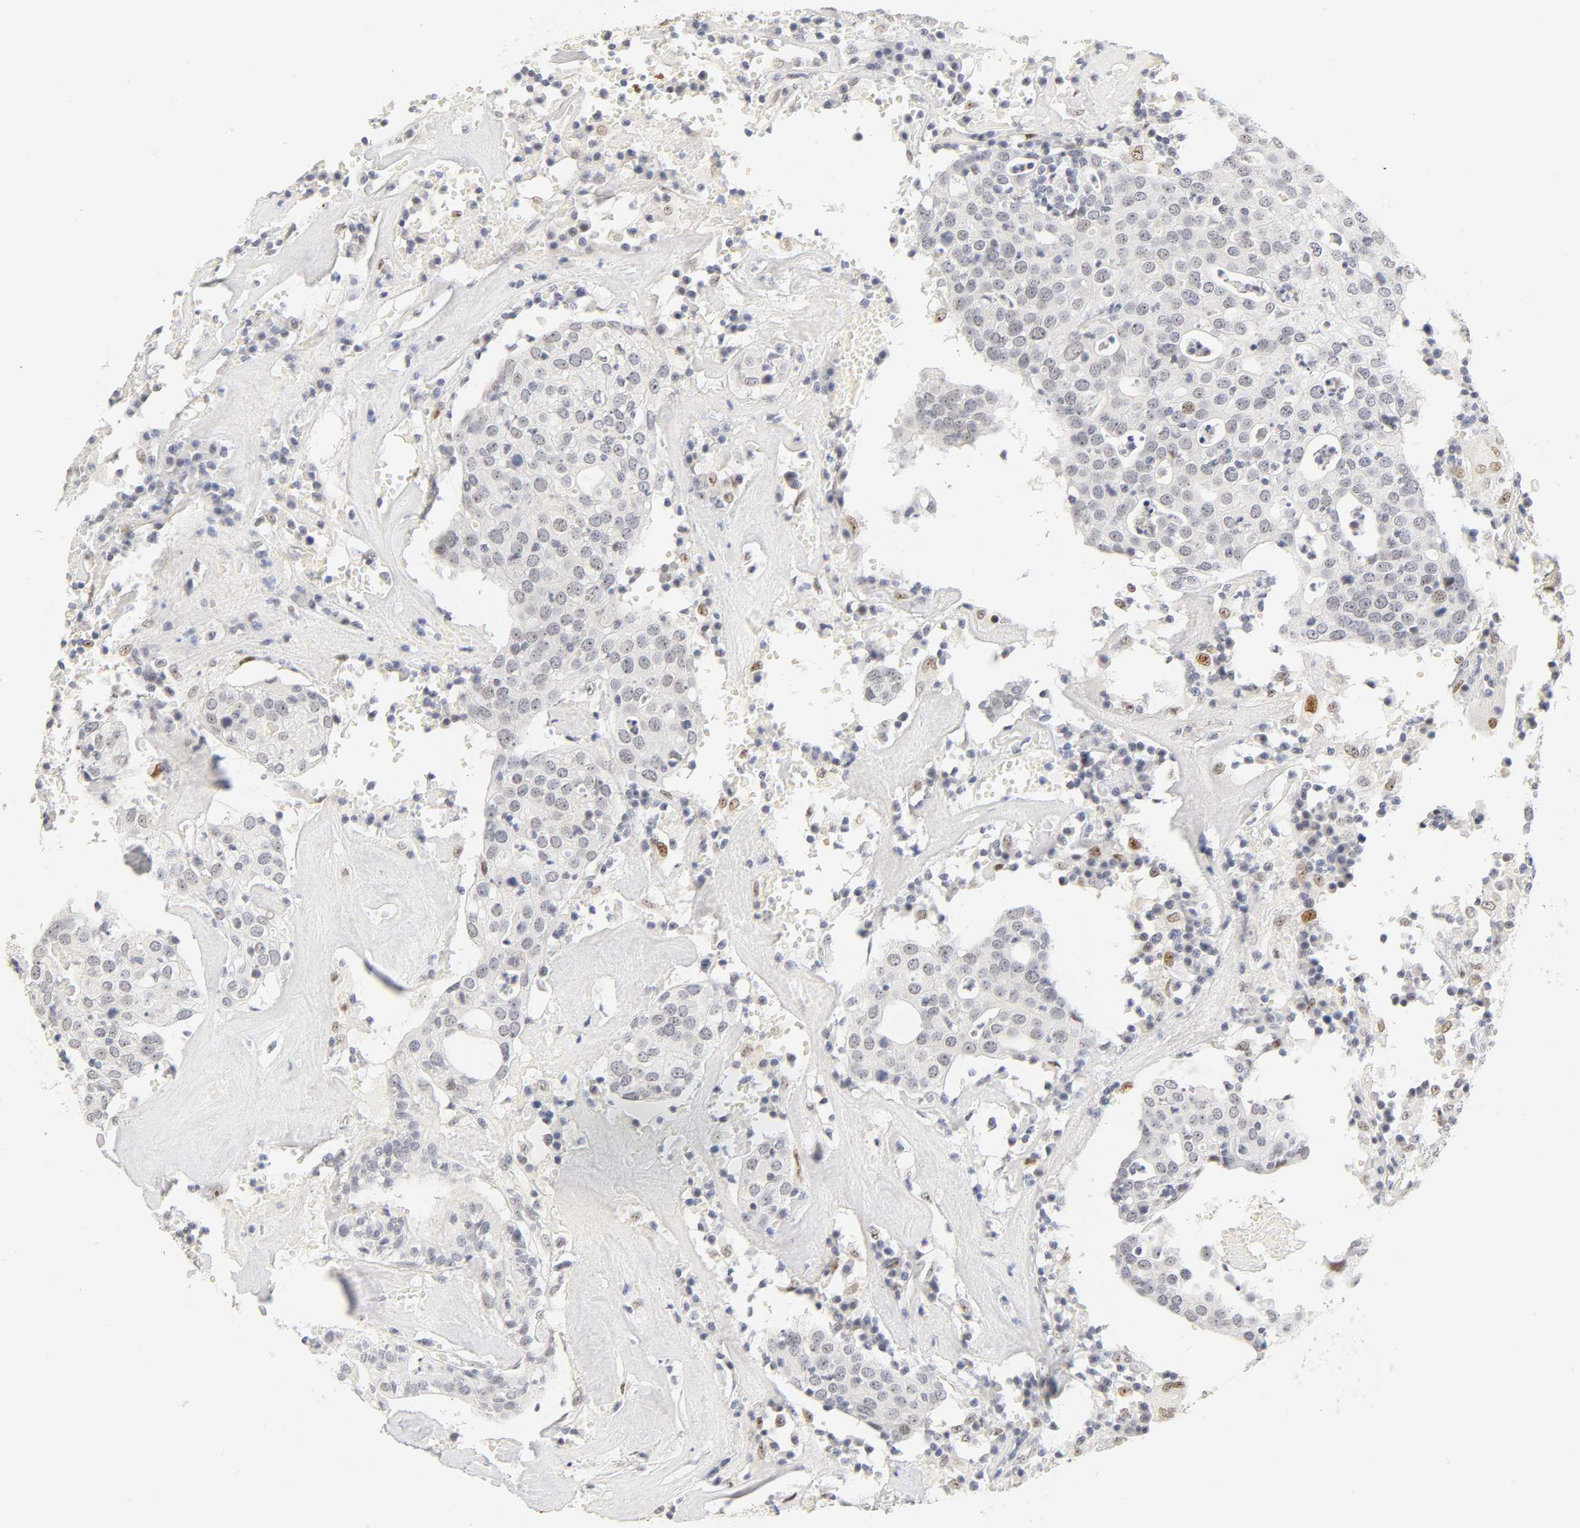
{"staining": {"intensity": "weak", "quantity": "<25%", "location": "nuclear"}, "tissue": "head and neck cancer", "cell_type": "Tumor cells", "image_type": "cancer", "snomed": [{"axis": "morphology", "description": "Adenocarcinoma, NOS"}, {"axis": "topography", "description": "Salivary gland"}, {"axis": "topography", "description": "Head-Neck"}], "caption": "Tumor cells show no significant protein expression in head and neck cancer (adenocarcinoma).", "gene": "MNAT1", "patient": {"sex": "female", "age": 65}}